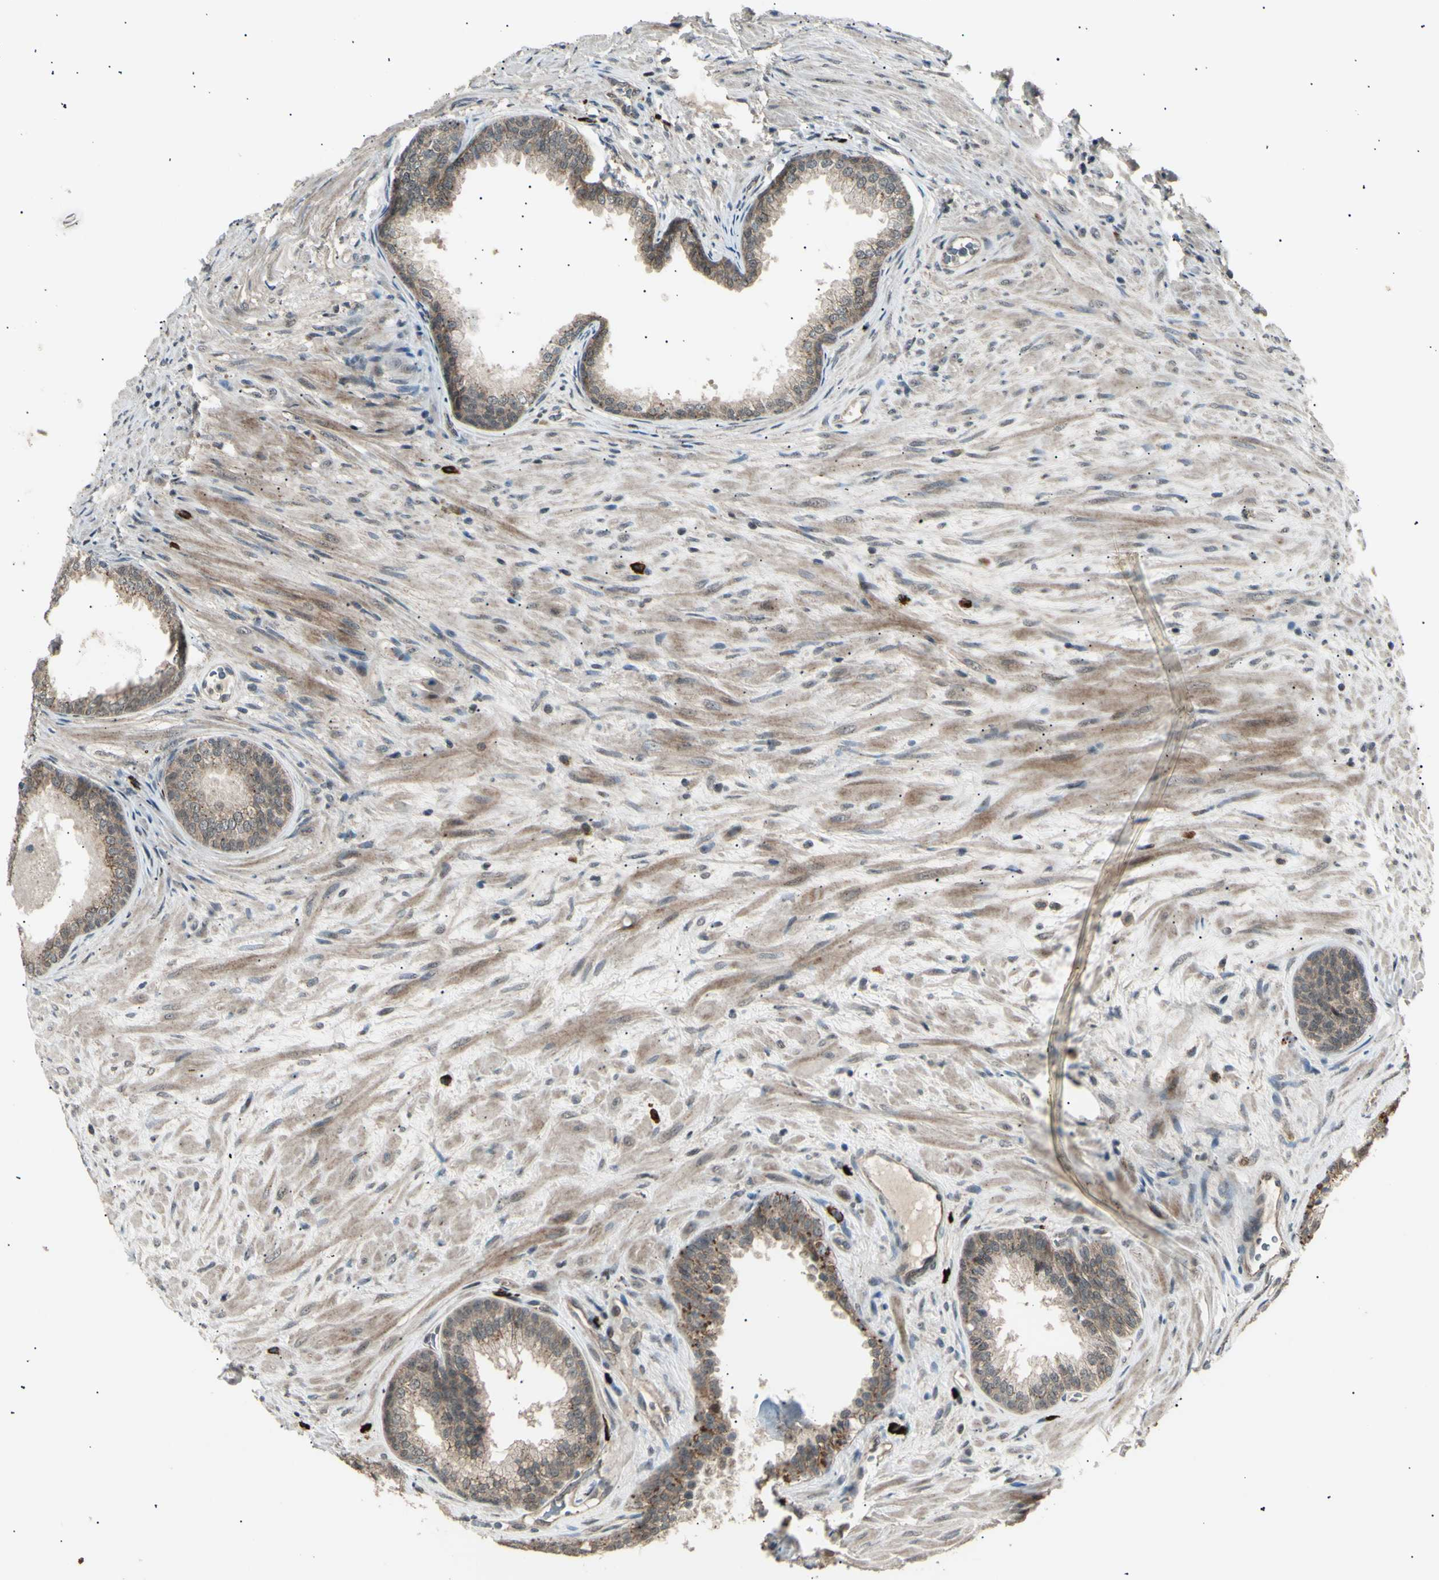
{"staining": {"intensity": "weak", "quantity": ">75%", "location": "cytoplasmic/membranous"}, "tissue": "prostate", "cell_type": "Glandular cells", "image_type": "normal", "snomed": [{"axis": "morphology", "description": "Normal tissue, NOS"}, {"axis": "topography", "description": "Prostate"}], "caption": "Immunohistochemical staining of unremarkable prostate displays weak cytoplasmic/membranous protein expression in about >75% of glandular cells.", "gene": "NUAK2", "patient": {"sex": "male", "age": 76}}